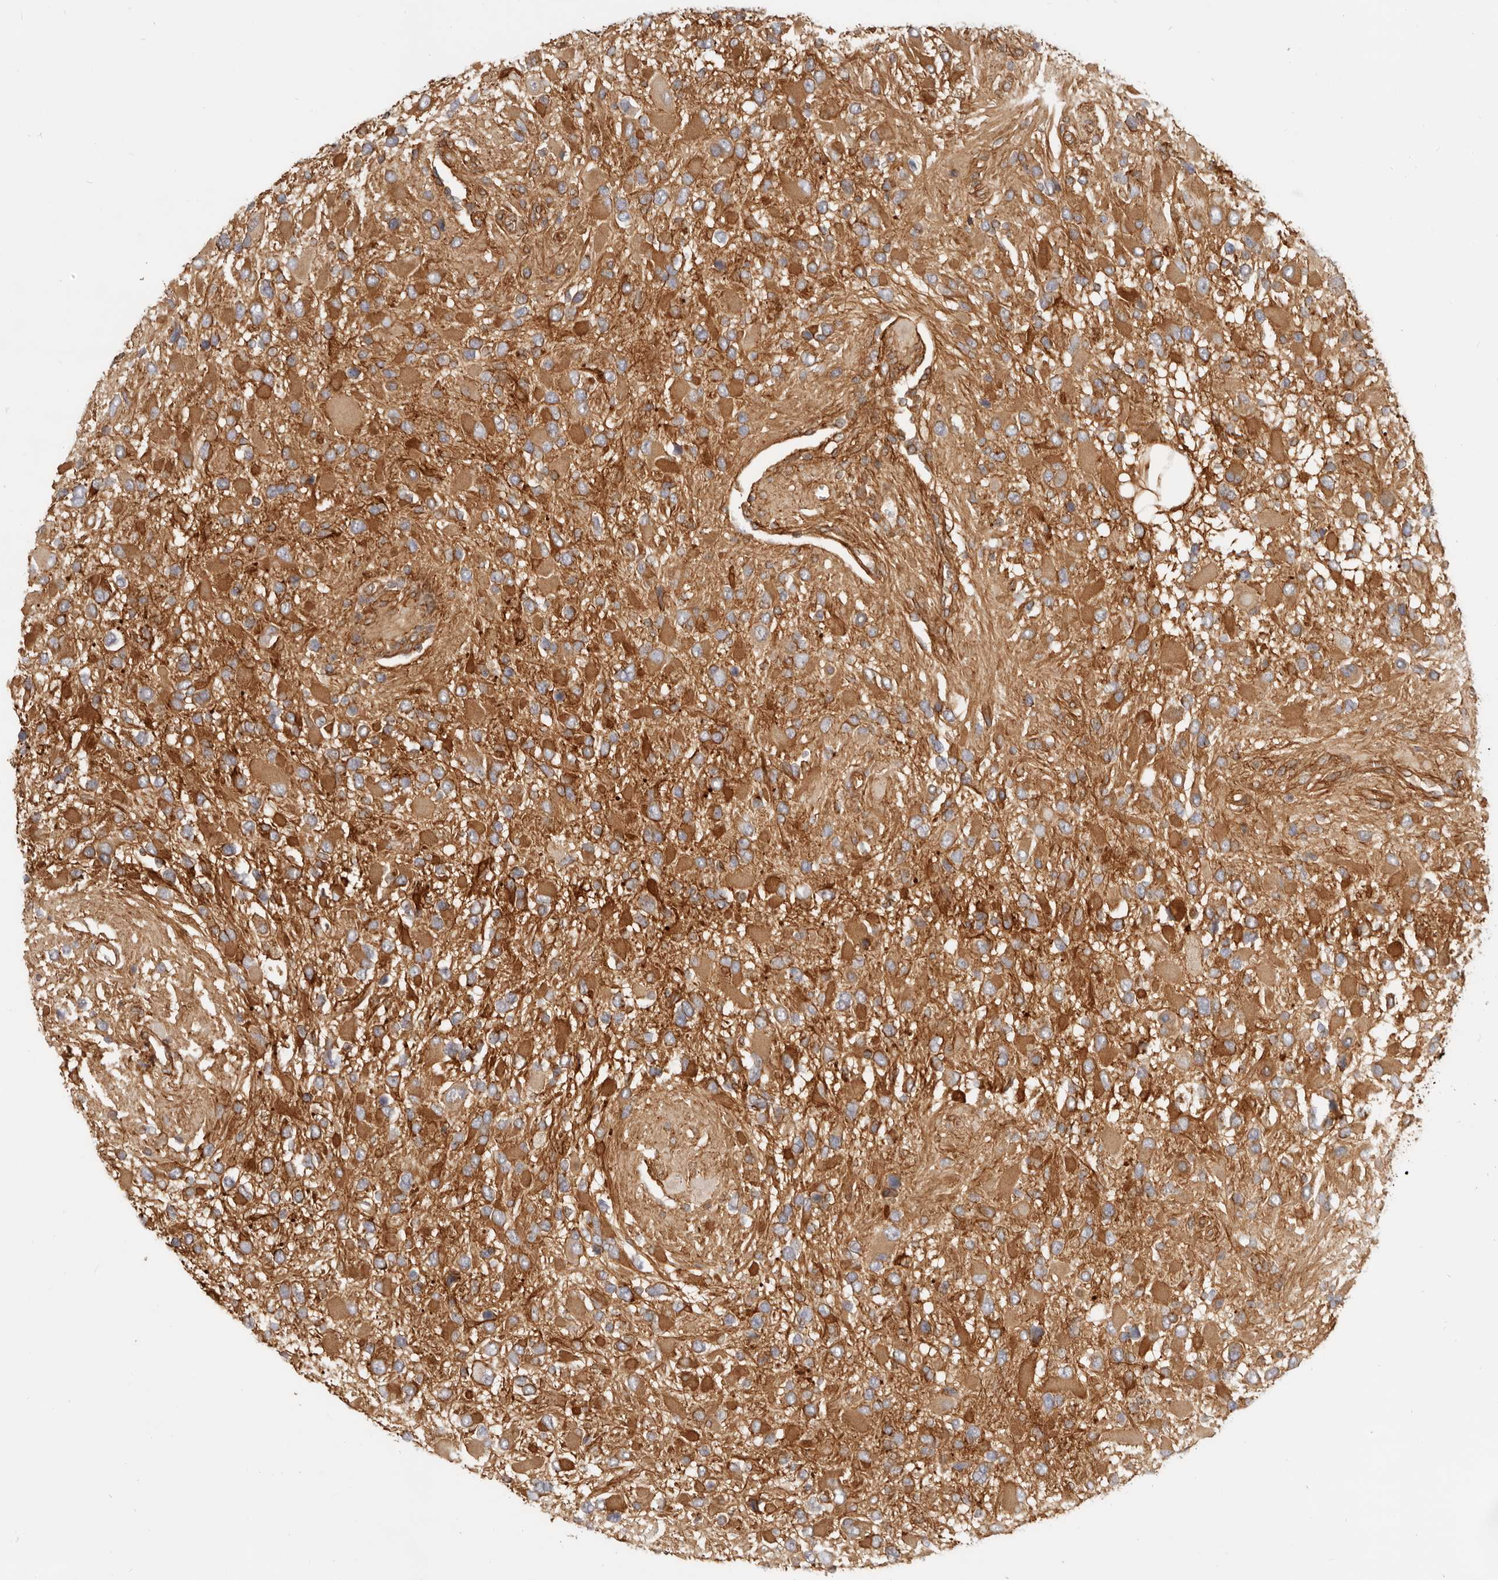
{"staining": {"intensity": "moderate", "quantity": ">75%", "location": "cytoplasmic/membranous"}, "tissue": "glioma", "cell_type": "Tumor cells", "image_type": "cancer", "snomed": [{"axis": "morphology", "description": "Glioma, malignant, High grade"}, {"axis": "topography", "description": "Brain"}], "caption": "The micrograph displays immunohistochemical staining of high-grade glioma (malignant). There is moderate cytoplasmic/membranous expression is present in about >75% of tumor cells.", "gene": "UFSP1", "patient": {"sex": "male", "age": 53}}